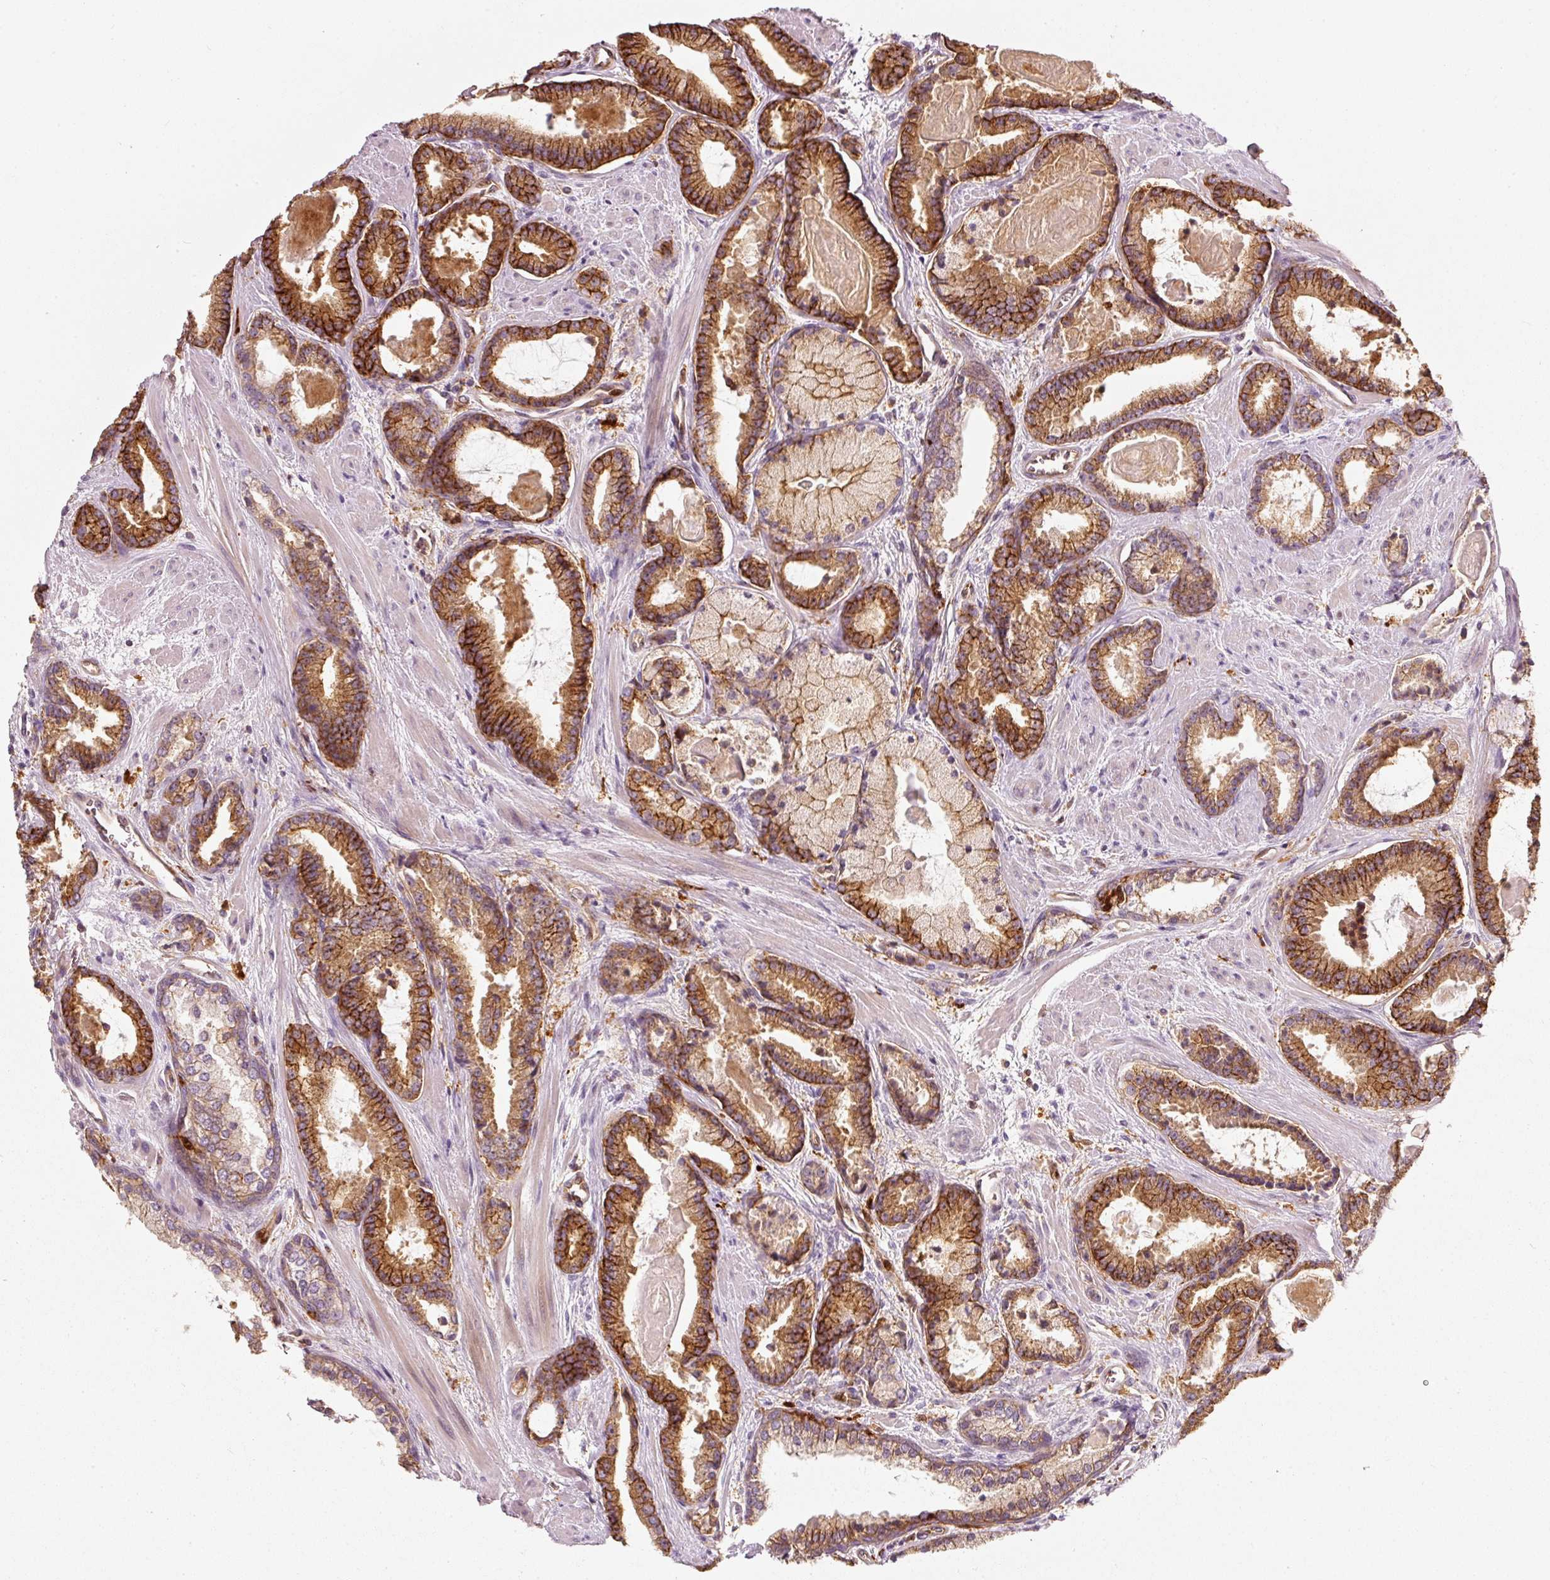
{"staining": {"intensity": "strong", "quantity": ">75%", "location": "cytoplasmic/membranous"}, "tissue": "prostate cancer", "cell_type": "Tumor cells", "image_type": "cancer", "snomed": [{"axis": "morphology", "description": "Adenocarcinoma, Low grade"}, {"axis": "topography", "description": "Prostate"}], "caption": "Adenocarcinoma (low-grade) (prostate) stained for a protein exhibits strong cytoplasmic/membranous positivity in tumor cells. The protein of interest is stained brown, and the nuclei are stained in blue (DAB (3,3'-diaminobenzidine) IHC with brightfield microscopy, high magnification).", "gene": "IQGAP2", "patient": {"sex": "male", "age": 62}}